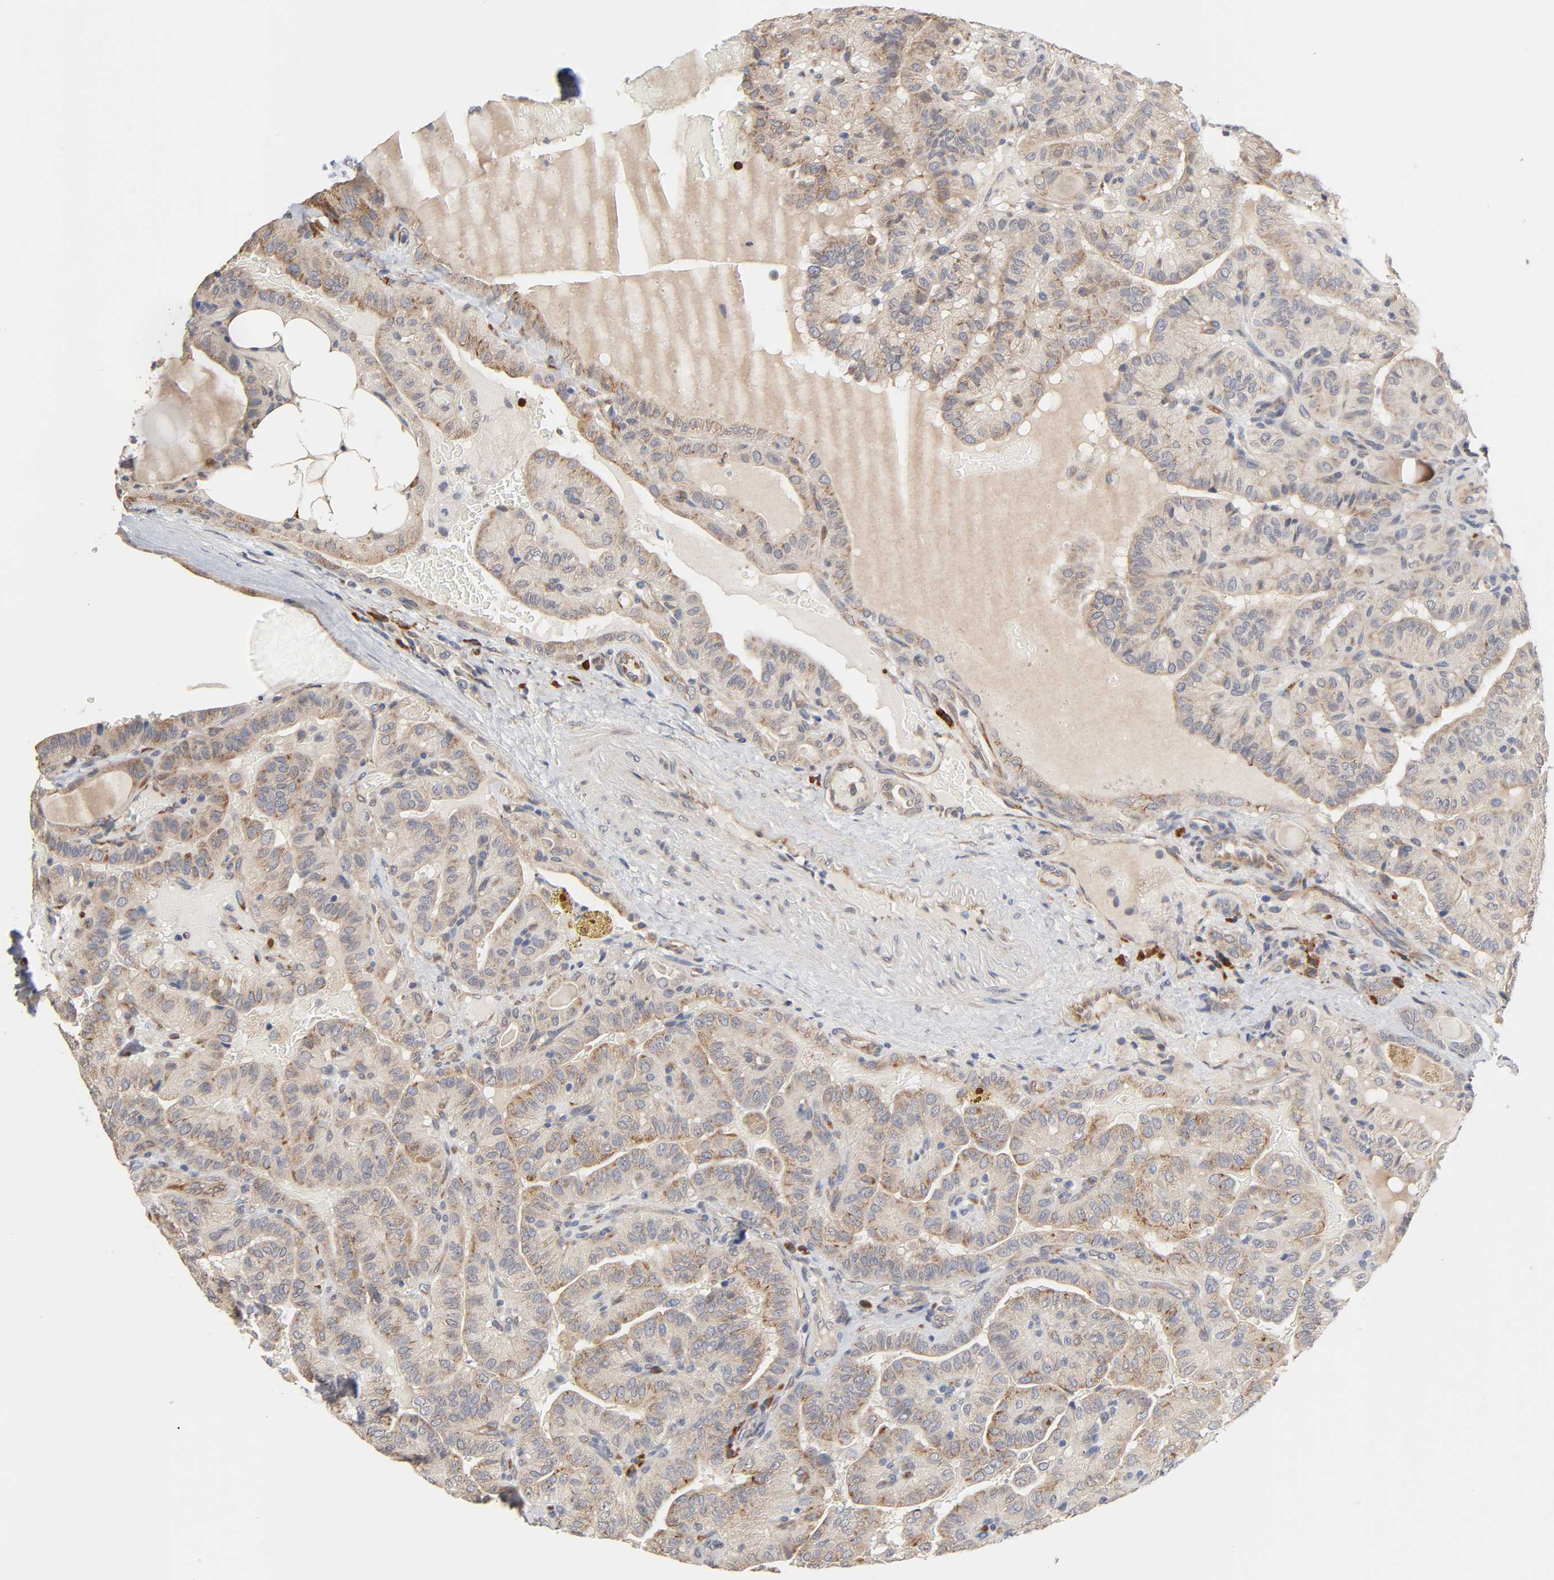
{"staining": {"intensity": "weak", "quantity": ">75%", "location": "cytoplasmic/membranous"}, "tissue": "thyroid cancer", "cell_type": "Tumor cells", "image_type": "cancer", "snomed": [{"axis": "morphology", "description": "Papillary adenocarcinoma, NOS"}, {"axis": "topography", "description": "Thyroid gland"}], "caption": "Immunohistochemical staining of thyroid papillary adenocarcinoma shows weak cytoplasmic/membranous protein expression in about >75% of tumor cells. Using DAB (3,3'-diaminobenzidine) (brown) and hematoxylin (blue) stains, captured at high magnification using brightfield microscopy.", "gene": "HDLBP", "patient": {"sex": "male", "age": 77}}